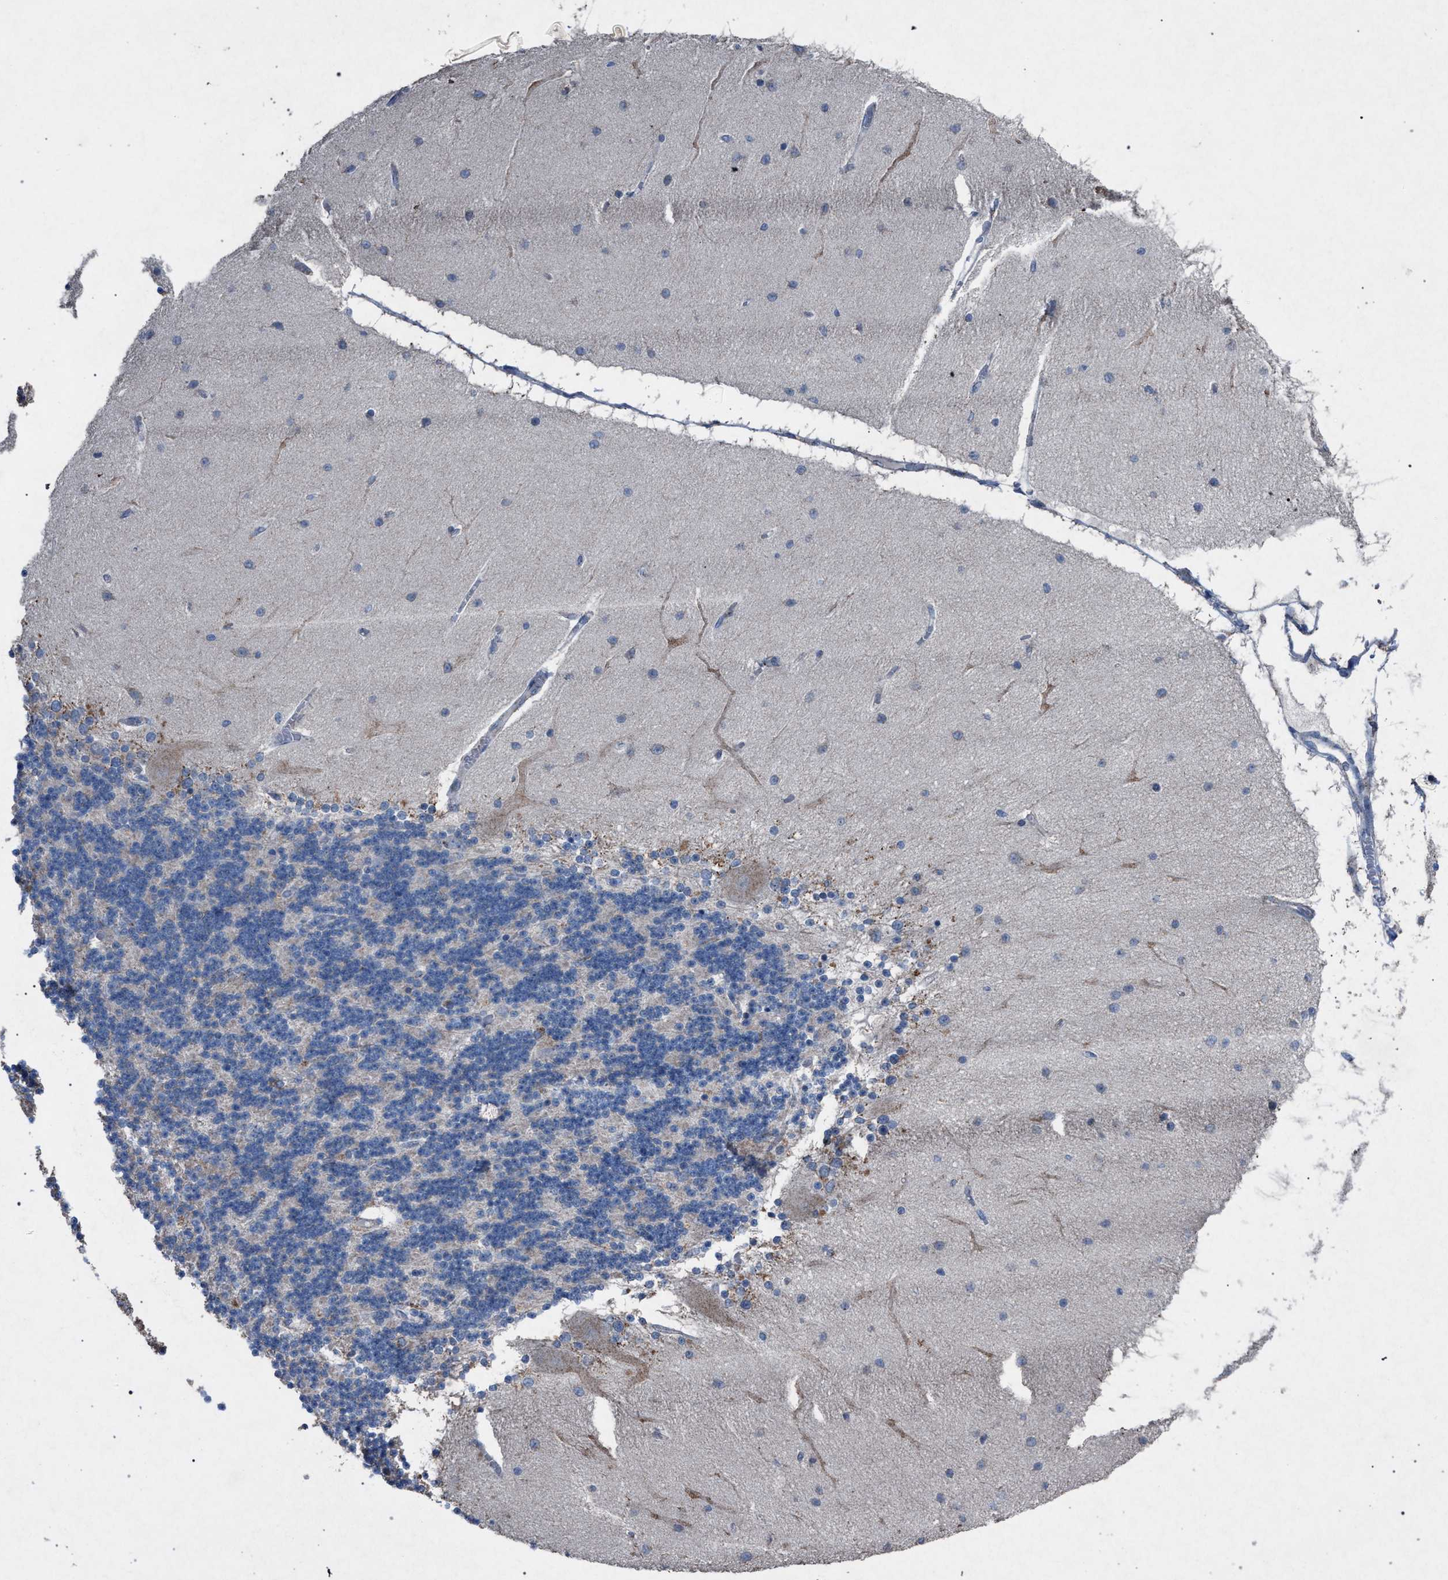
{"staining": {"intensity": "moderate", "quantity": "<25%", "location": "cytoplasmic/membranous"}, "tissue": "cerebellum", "cell_type": "Cells in granular layer", "image_type": "normal", "snomed": [{"axis": "morphology", "description": "Normal tissue, NOS"}, {"axis": "topography", "description": "Cerebellum"}], "caption": "Cerebellum stained with DAB (3,3'-diaminobenzidine) immunohistochemistry (IHC) demonstrates low levels of moderate cytoplasmic/membranous positivity in about <25% of cells in granular layer.", "gene": "HSD17B4", "patient": {"sex": "female", "age": 54}}